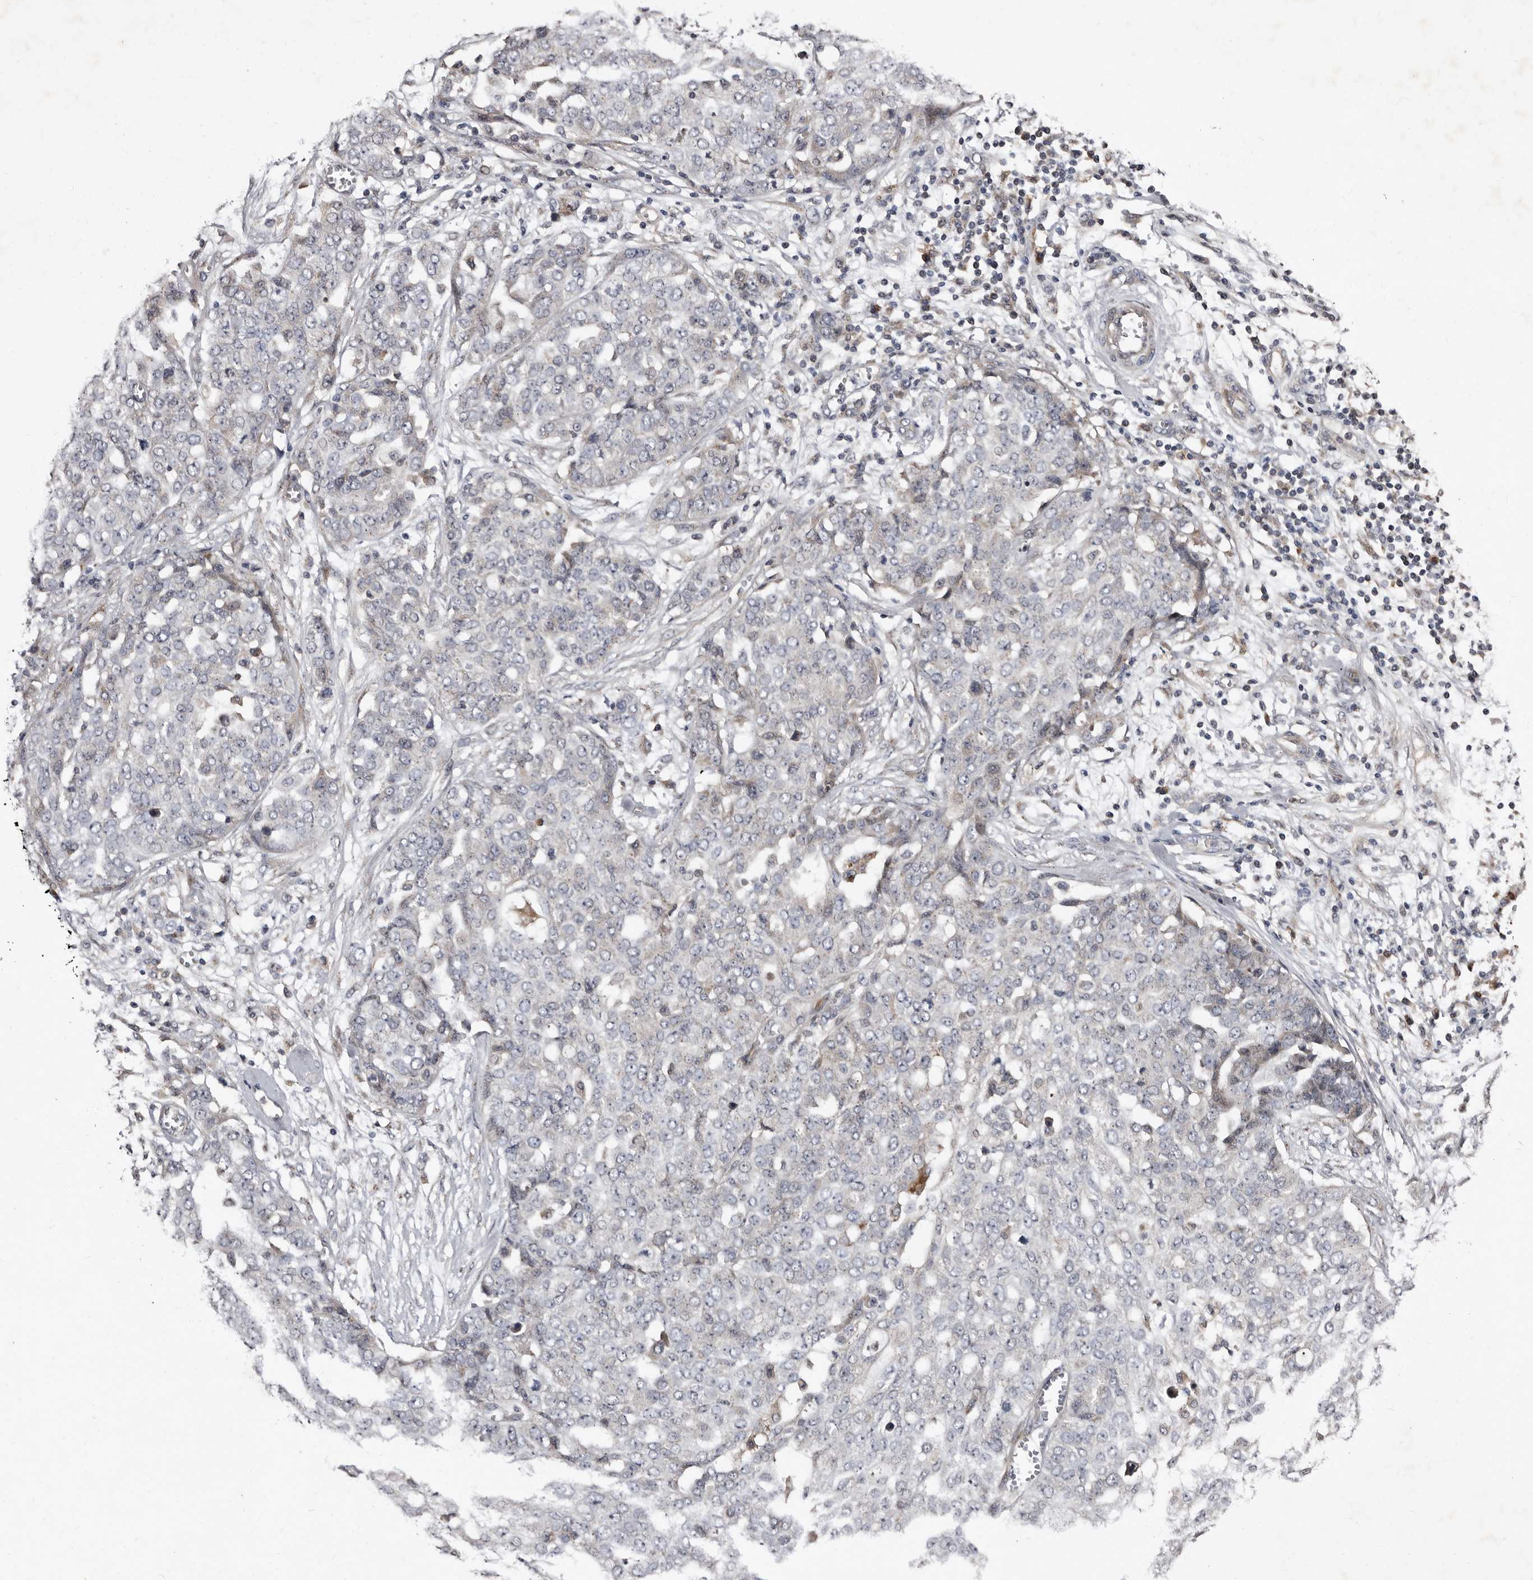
{"staining": {"intensity": "negative", "quantity": "none", "location": "none"}, "tissue": "ovarian cancer", "cell_type": "Tumor cells", "image_type": "cancer", "snomed": [{"axis": "morphology", "description": "Cystadenocarcinoma, serous, NOS"}, {"axis": "topography", "description": "Soft tissue"}, {"axis": "topography", "description": "Ovary"}], "caption": "Immunohistochemistry of human serous cystadenocarcinoma (ovarian) shows no positivity in tumor cells. The staining is performed using DAB (3,3'-diaminobenzidine) brown chromogen with nuclei counter-stained in using hematoxylin.", "gene": "DNPH1", "patient": {"sex": "female", "age": 57}}